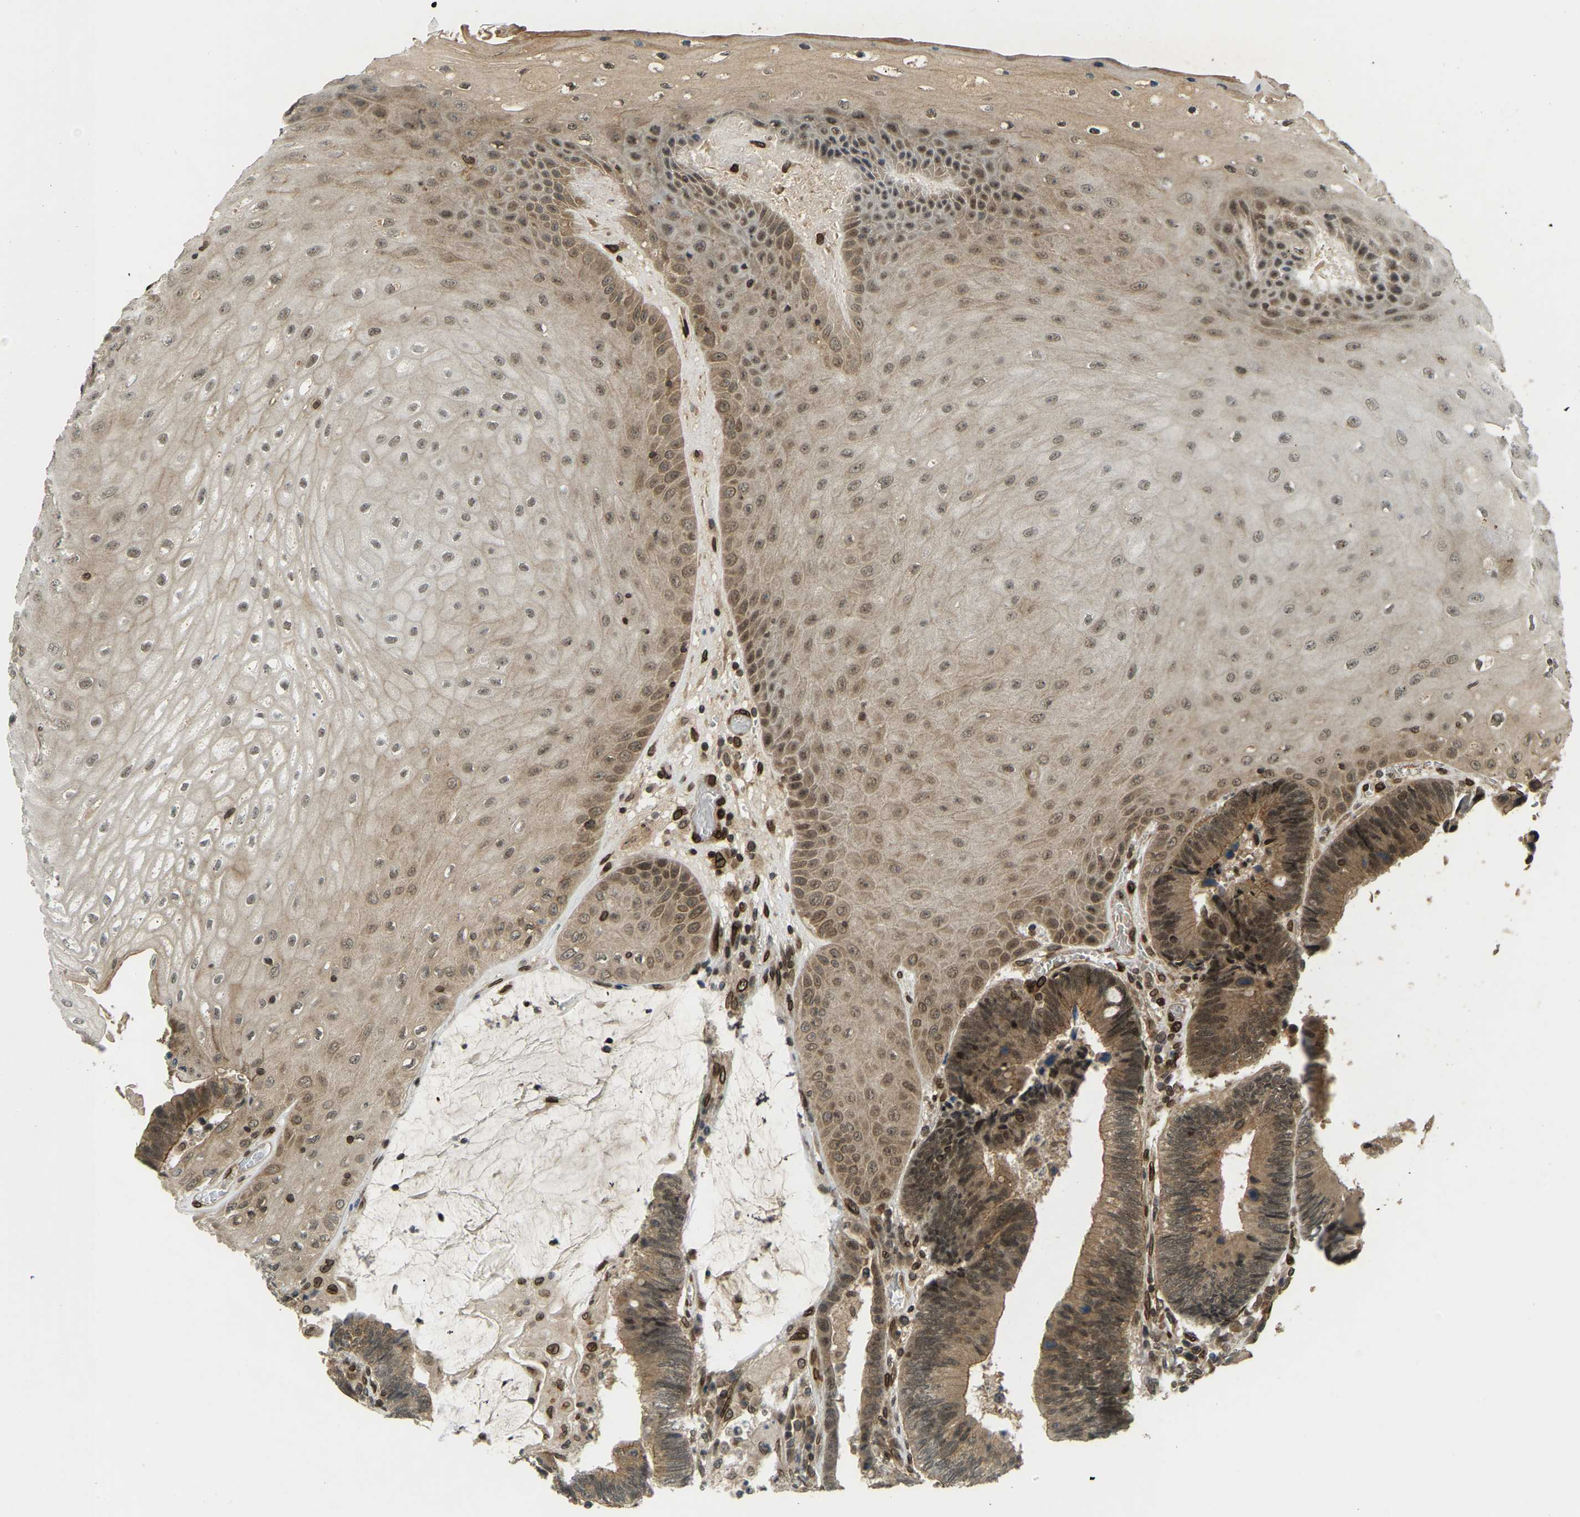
{"staining": {"intensity": "moderate", "quantity": ">75%", "location": "cytoplasmic/membranous,nuclear"}, "tissue": "colorectal cancer", "cell_type": "Tumor cells", "image_type": "cancer", "snomed": [{"axis": "morphology", "description": "Adenocarcinoma, NOS"}, {"axis": "topography", "description": "Rectum"}, {"axis": "topography", "description": "Anal"}], "caption": "Colorectal cancer (adenocarcinoma) stained with immunohistochemistry shows moderate cytoplasmic/membranous and nuclear positivity in about >75% of tumor cells. (DAB (3,3'-diaminobenzidine) IHC, brown staining for protein, blue staining for nuclei).", "gene": "SYNE1", "patient": {"sex": "female", "age": 89}}